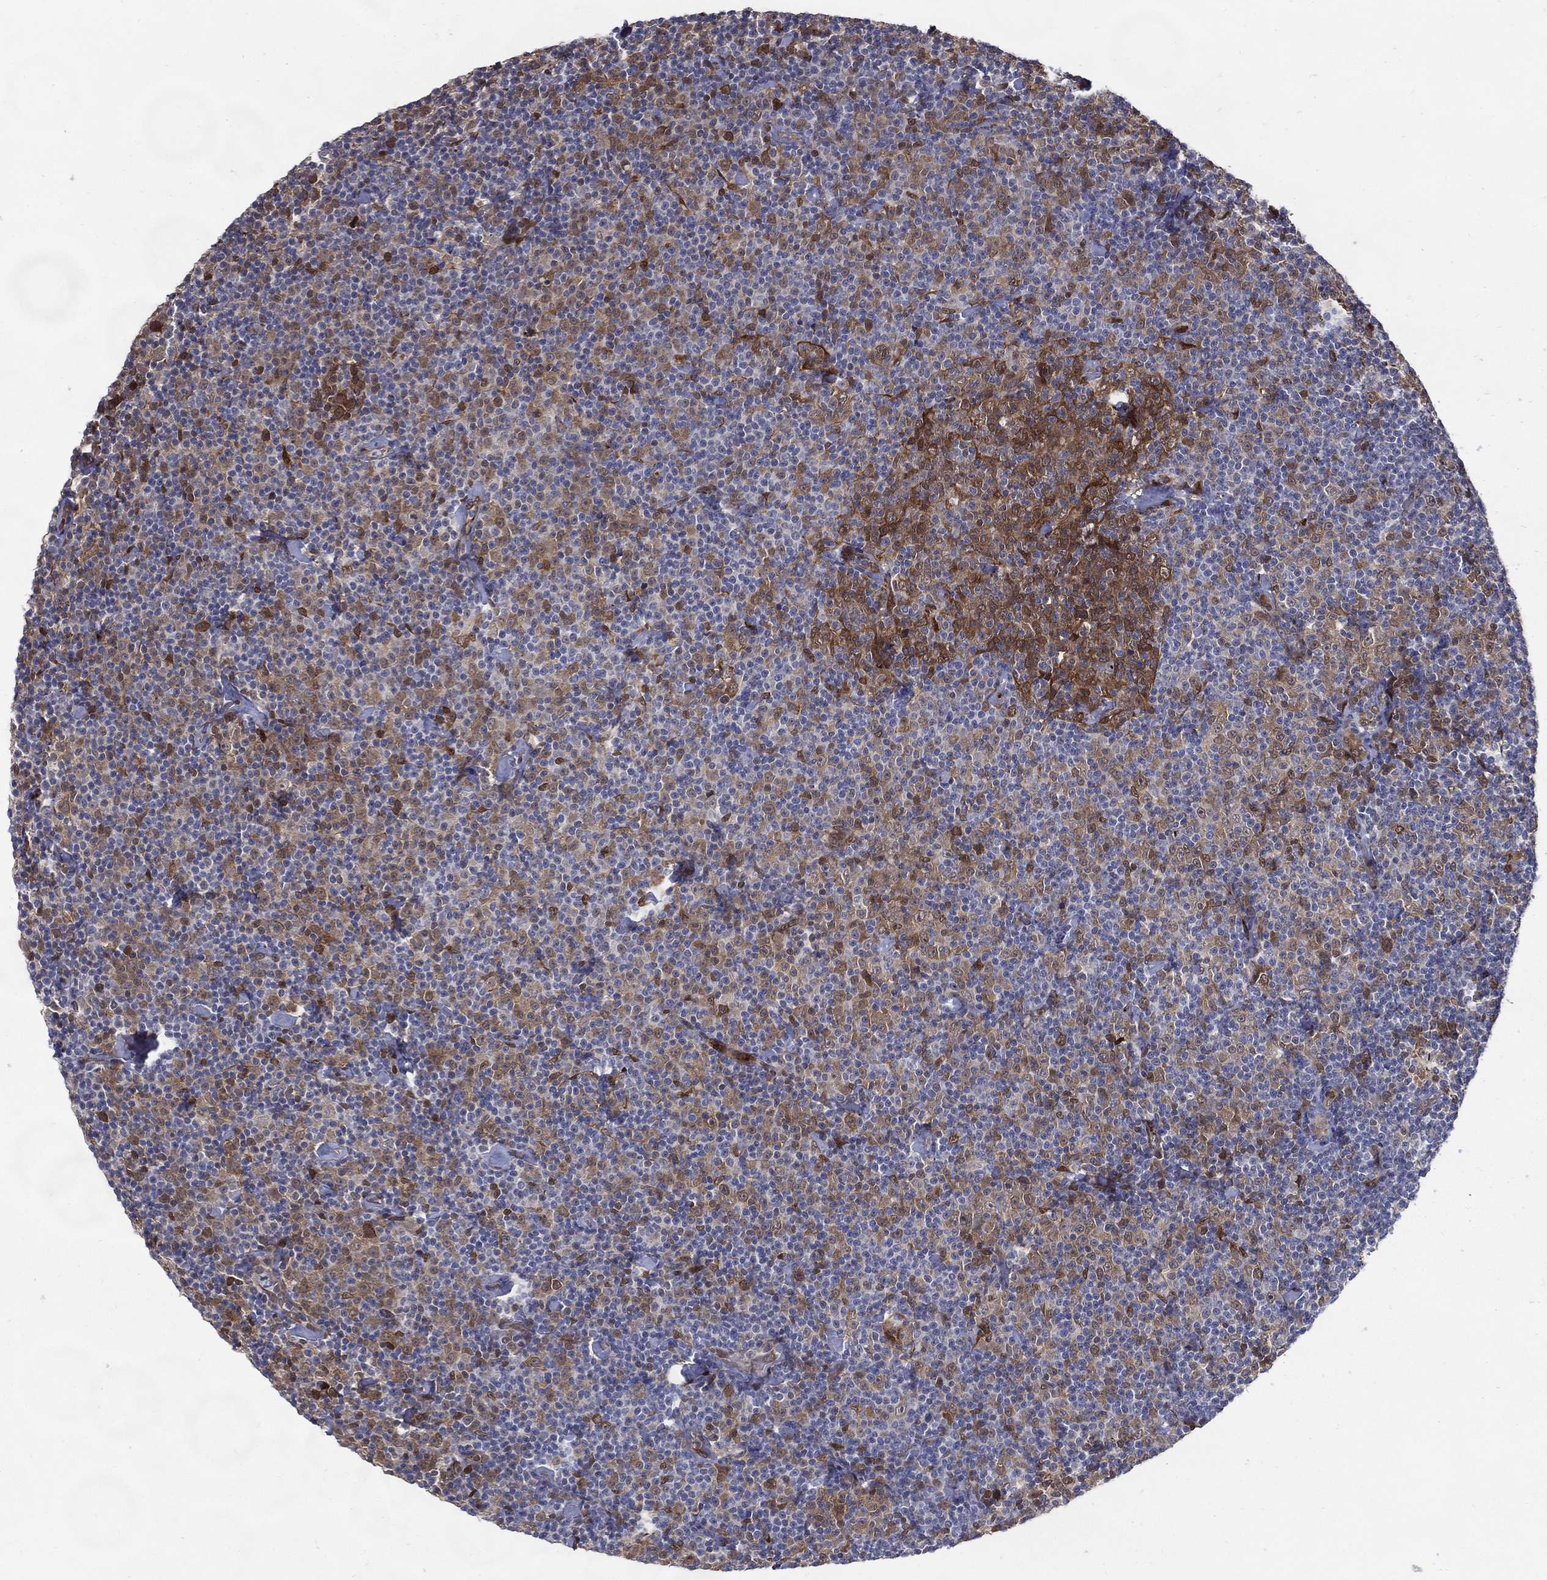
{"staining": {"intensity": "weak", "quantity": "25%-75%", "location": "cytoplasmic/membranous"}, "tissue": "lymphoma", "cell_type": "Tumor cells", "image_type": "cancer", "snomed": [{"axis": "morphology", "description": "Malignant lymphoma, non-Hodgkin's type, Low grade"}, {"axis": "topography", "description": "Lymph node"}], "caption": "This histopathology image shows malignant lymphoma, non-Hodgkin's type (low-grade) stained with immunohistochemistry (IHC) to label a protein in brown. The cytoplasmic/membranous of tumor cells show weak positivity for the protein. Nuclei are counter-stained blue.", "gene": "ARHGAP11A", "patient": {"sex": "male", "age": 81}}